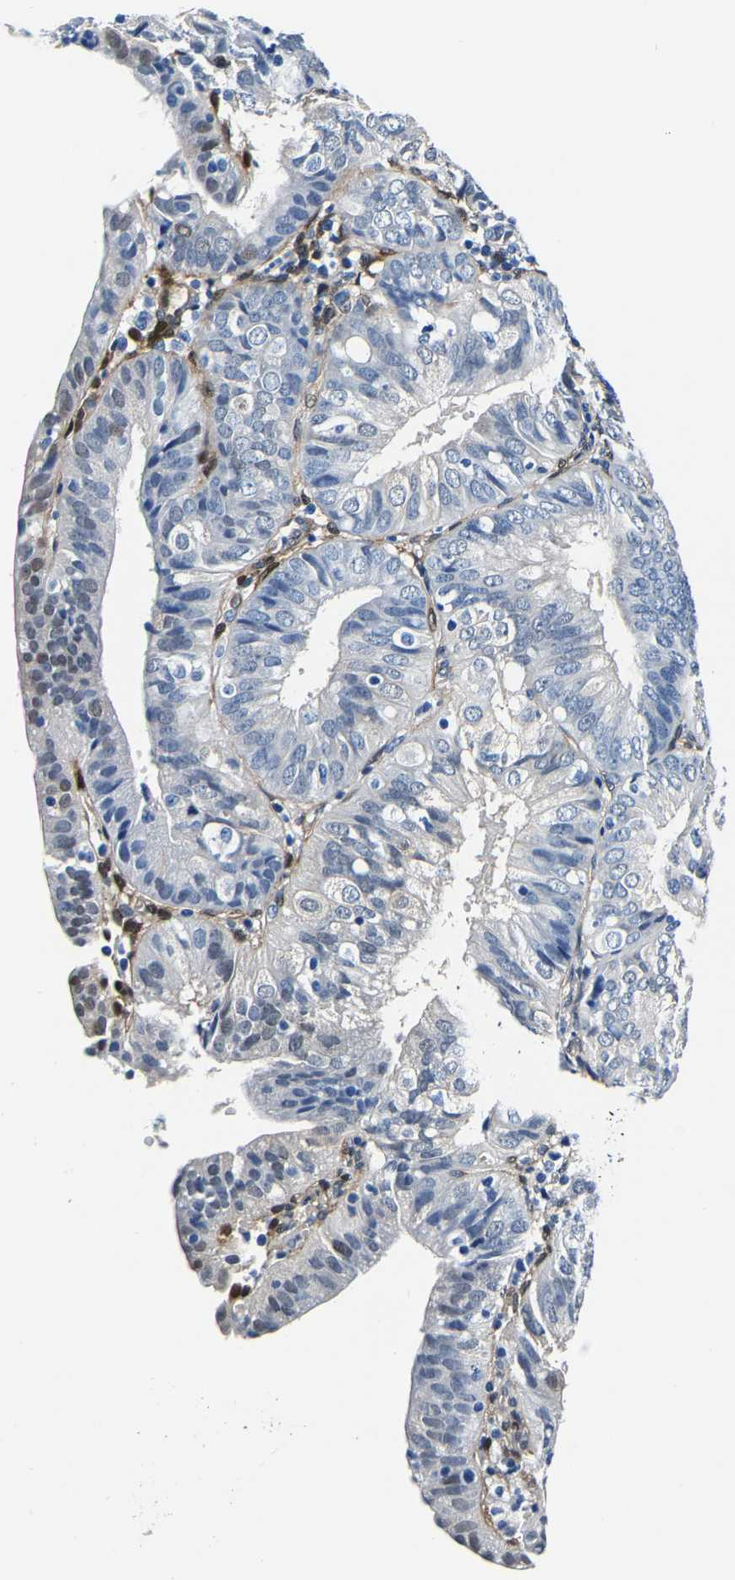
{"staining": {"intensity": "negative", "quantity": "none", "location": "none"}, "tissue": "endometrial cancer", "cell_type": "Tumor cells", "image_type": "cancer", "snomed": [{"axis": "morphology", "description": "Adenocarcinoma, NOS"}, {"axis": "topography", "description": "Endometrium"}], "caption": "Immunohistochemistry (IHC) micrograph of human endometrial cancer stained for a protein (brown), which exhibits no positivity in tumor cells.", "gene": "S100A13", "patient": {"sex": "female", "age": 58}}